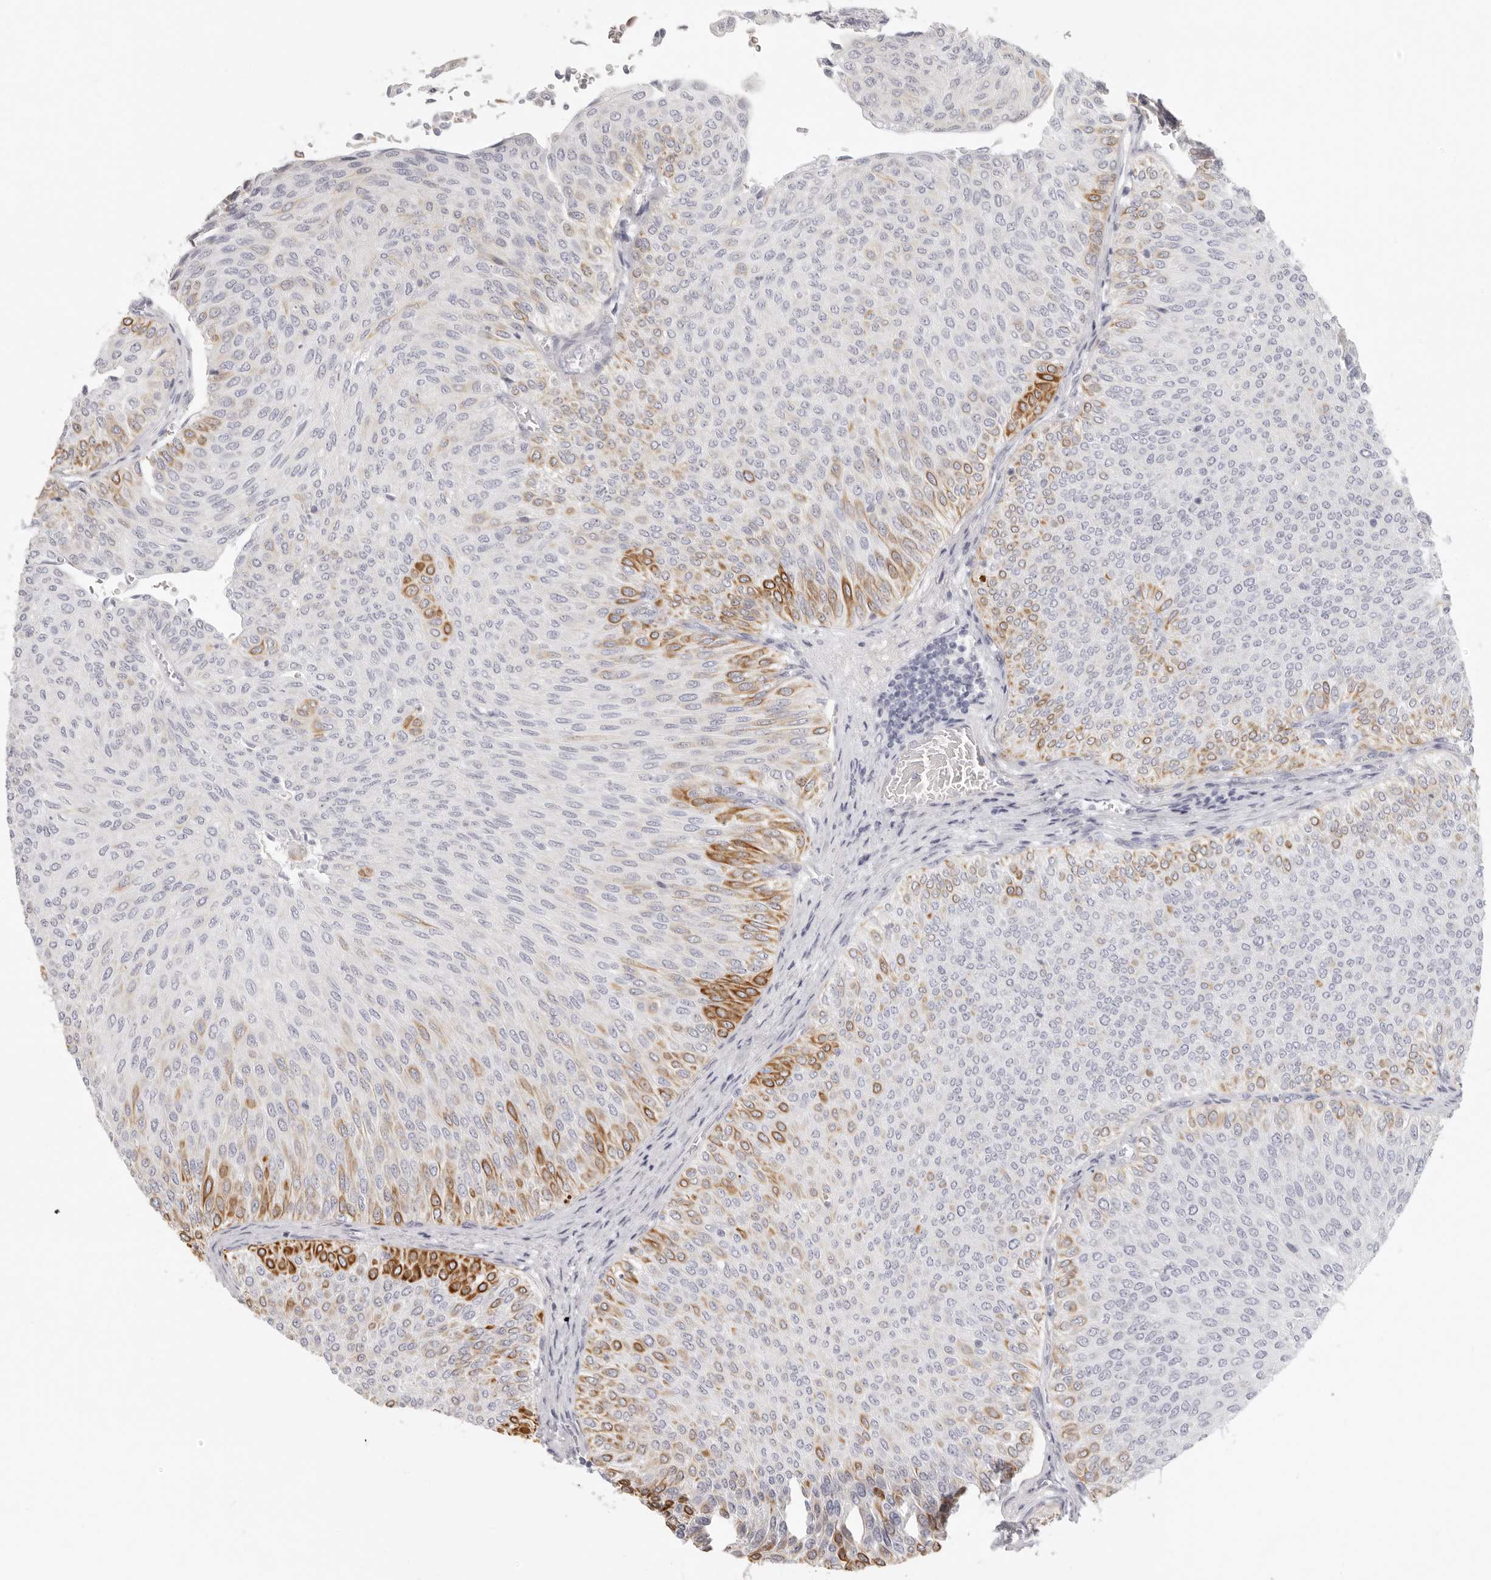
{"staining": {"intensity": "moderate", "quantity": "<25%", "location": "cytoplasmic/membranous"}, "tissue": "urothelial cancer", "cell_type": "Tumor cells", "image_type": "cancer", "snomed": [{"axis": "morphology", "description": "Urothelial carcinoma, Low grade"}, {"axis": "topography", "description": "Urinary bladder"}], "caption": "Immunohistochemistry photomicrograph of neoplastic tissue: urothelial carcinoma (low-grade) stained using IHC reveals low levels of moderate protein expression localized specifically in the cytoplasmic/membranous of tumor cells, appearing as a cytoplasmic/membranous brown color.", "gene": "RXFP1", "patient": {"sex": "male", "age": 78}}